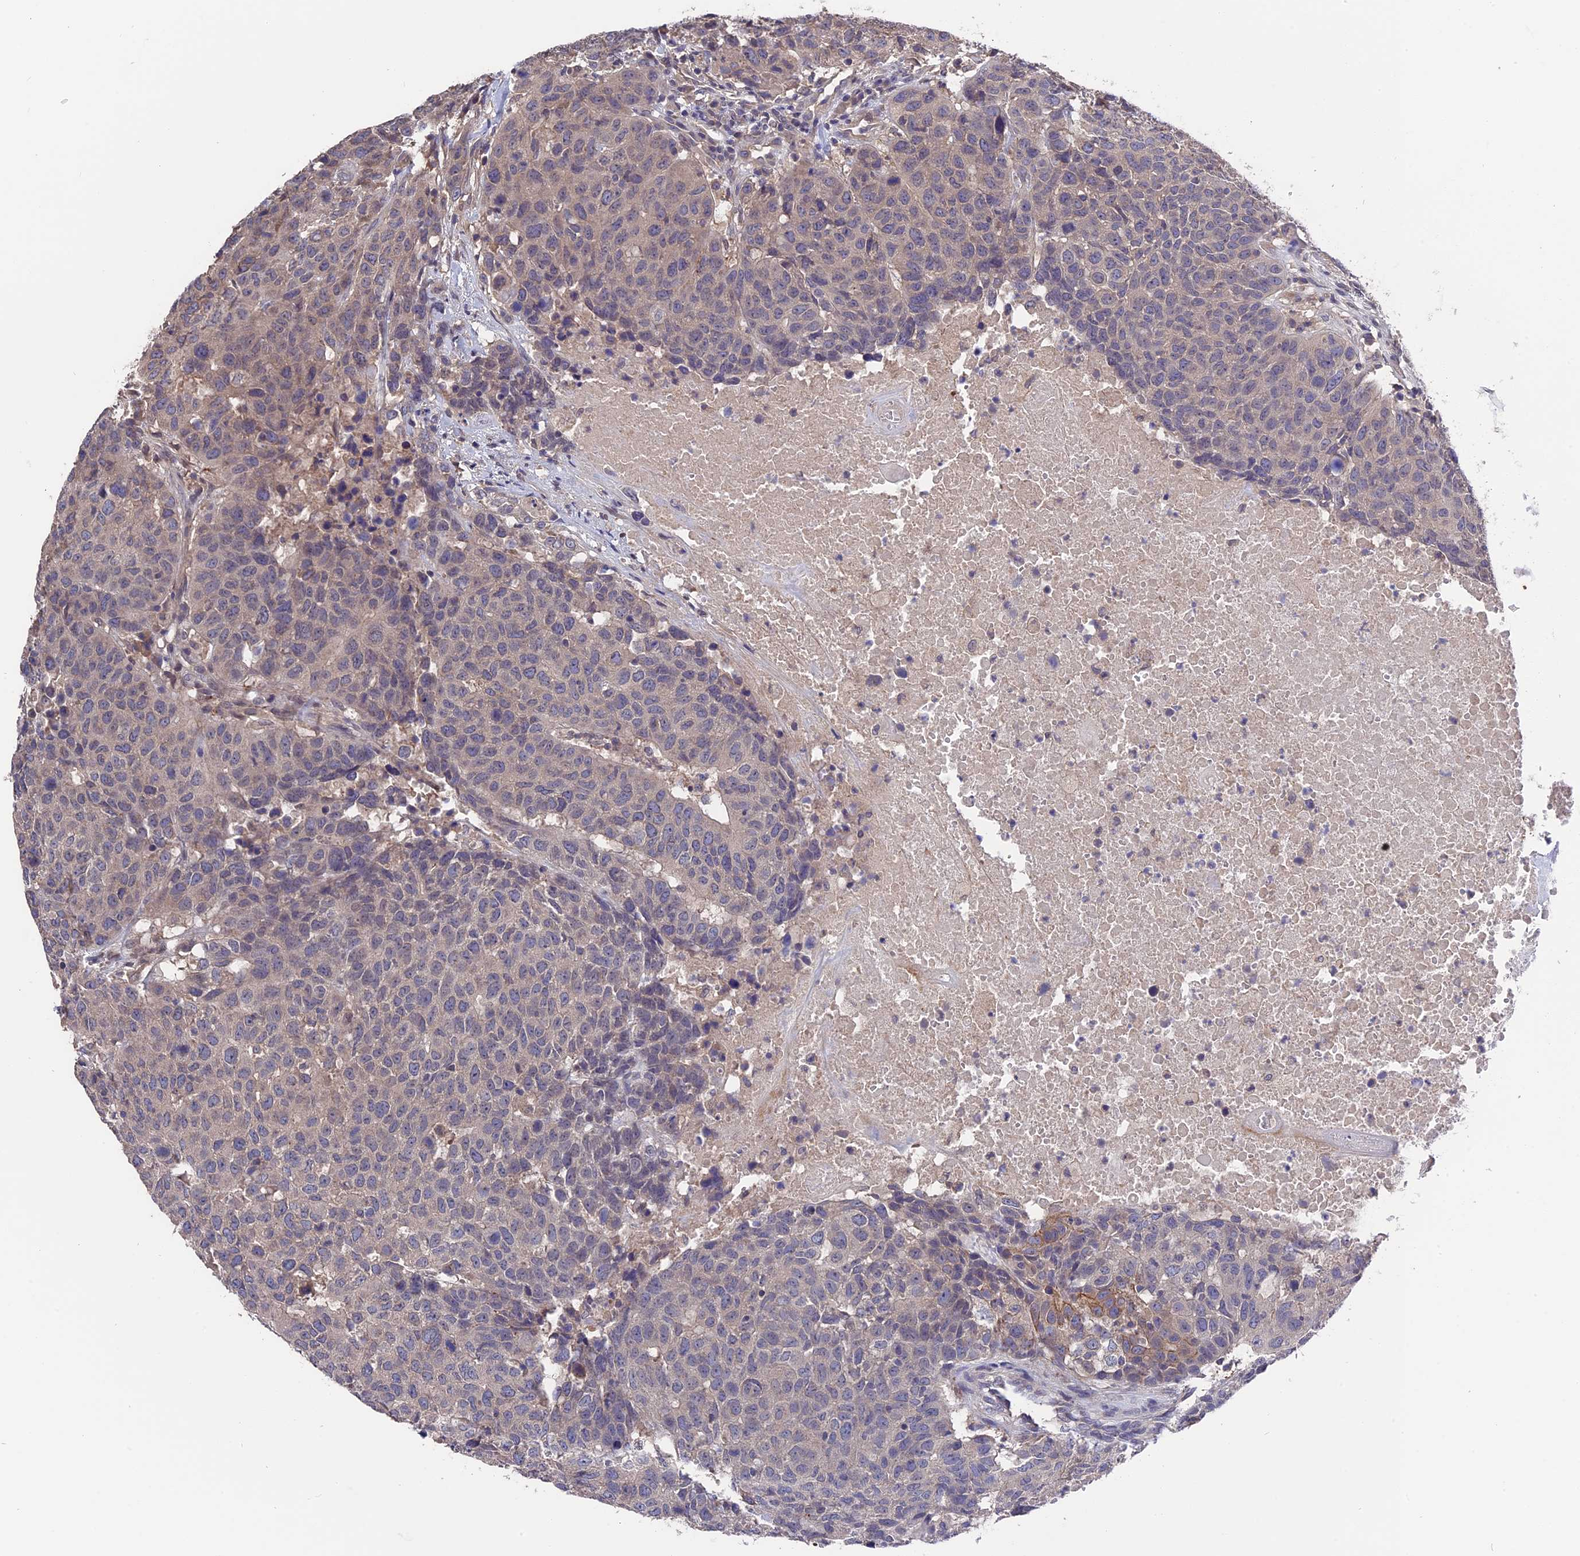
{"staining": {"intensity": "weak", "quantity": "<25%", "location": "cytoplasmic/membranous"}, "tissue": "head and neck cancer", "cell_type": "Tumor cells", "image_type": "cancer", "snomed": [{"axis": "morphology", "description": "Squamous cell carcinoma, NOS"}, {"axis": "topography", "description": "Head-Neck"}], "caption": "High power microscopy micrograph of an immunohistochemistry (IHC) histopathology image of head and neck cancer (squamous cell carcinoma), revealing no significant staining in tumor cells.", "gene": "ZCCHC2", "patient": {"sex": "male", "age": 66}}